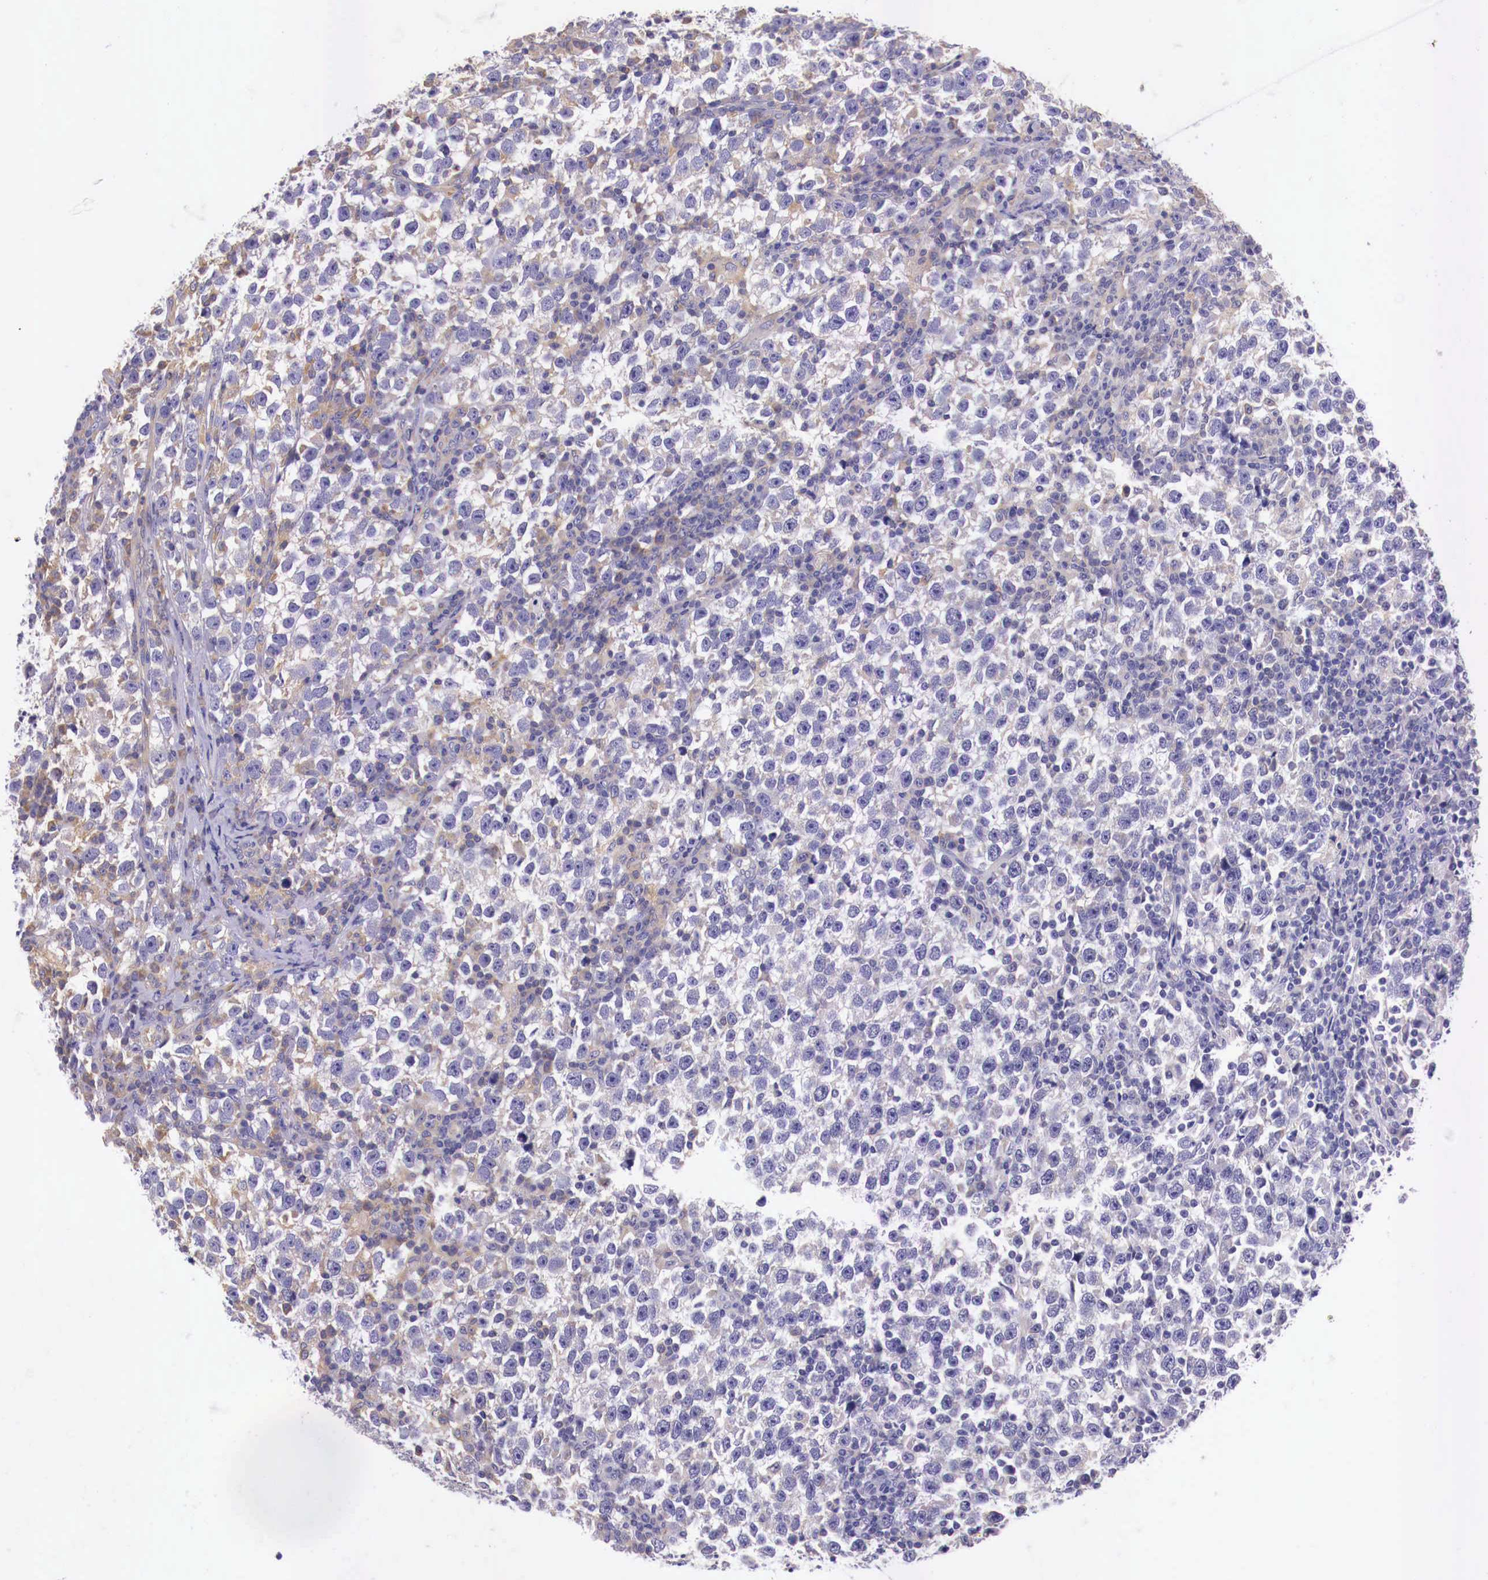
{"staining": {"intensity": "negative", "quantity": "none", "location": "none"}, "tissue": "testis cancer", "cell_type": "Tumor cells", "image_type": "cancer", "snomed": [{"axis": "morphology", "description": "Seminoma, NOS"}, {"axis": "topography", "description": "Testis"}], "caption": "Tumor cells are negative for protein expression in human testis seminoma. (DAB immunohistochemistry (IHC) with hematoxylin counter stain).", "gene": "GRIPAP1", "patient": {"sex": "male", "age": 43}}